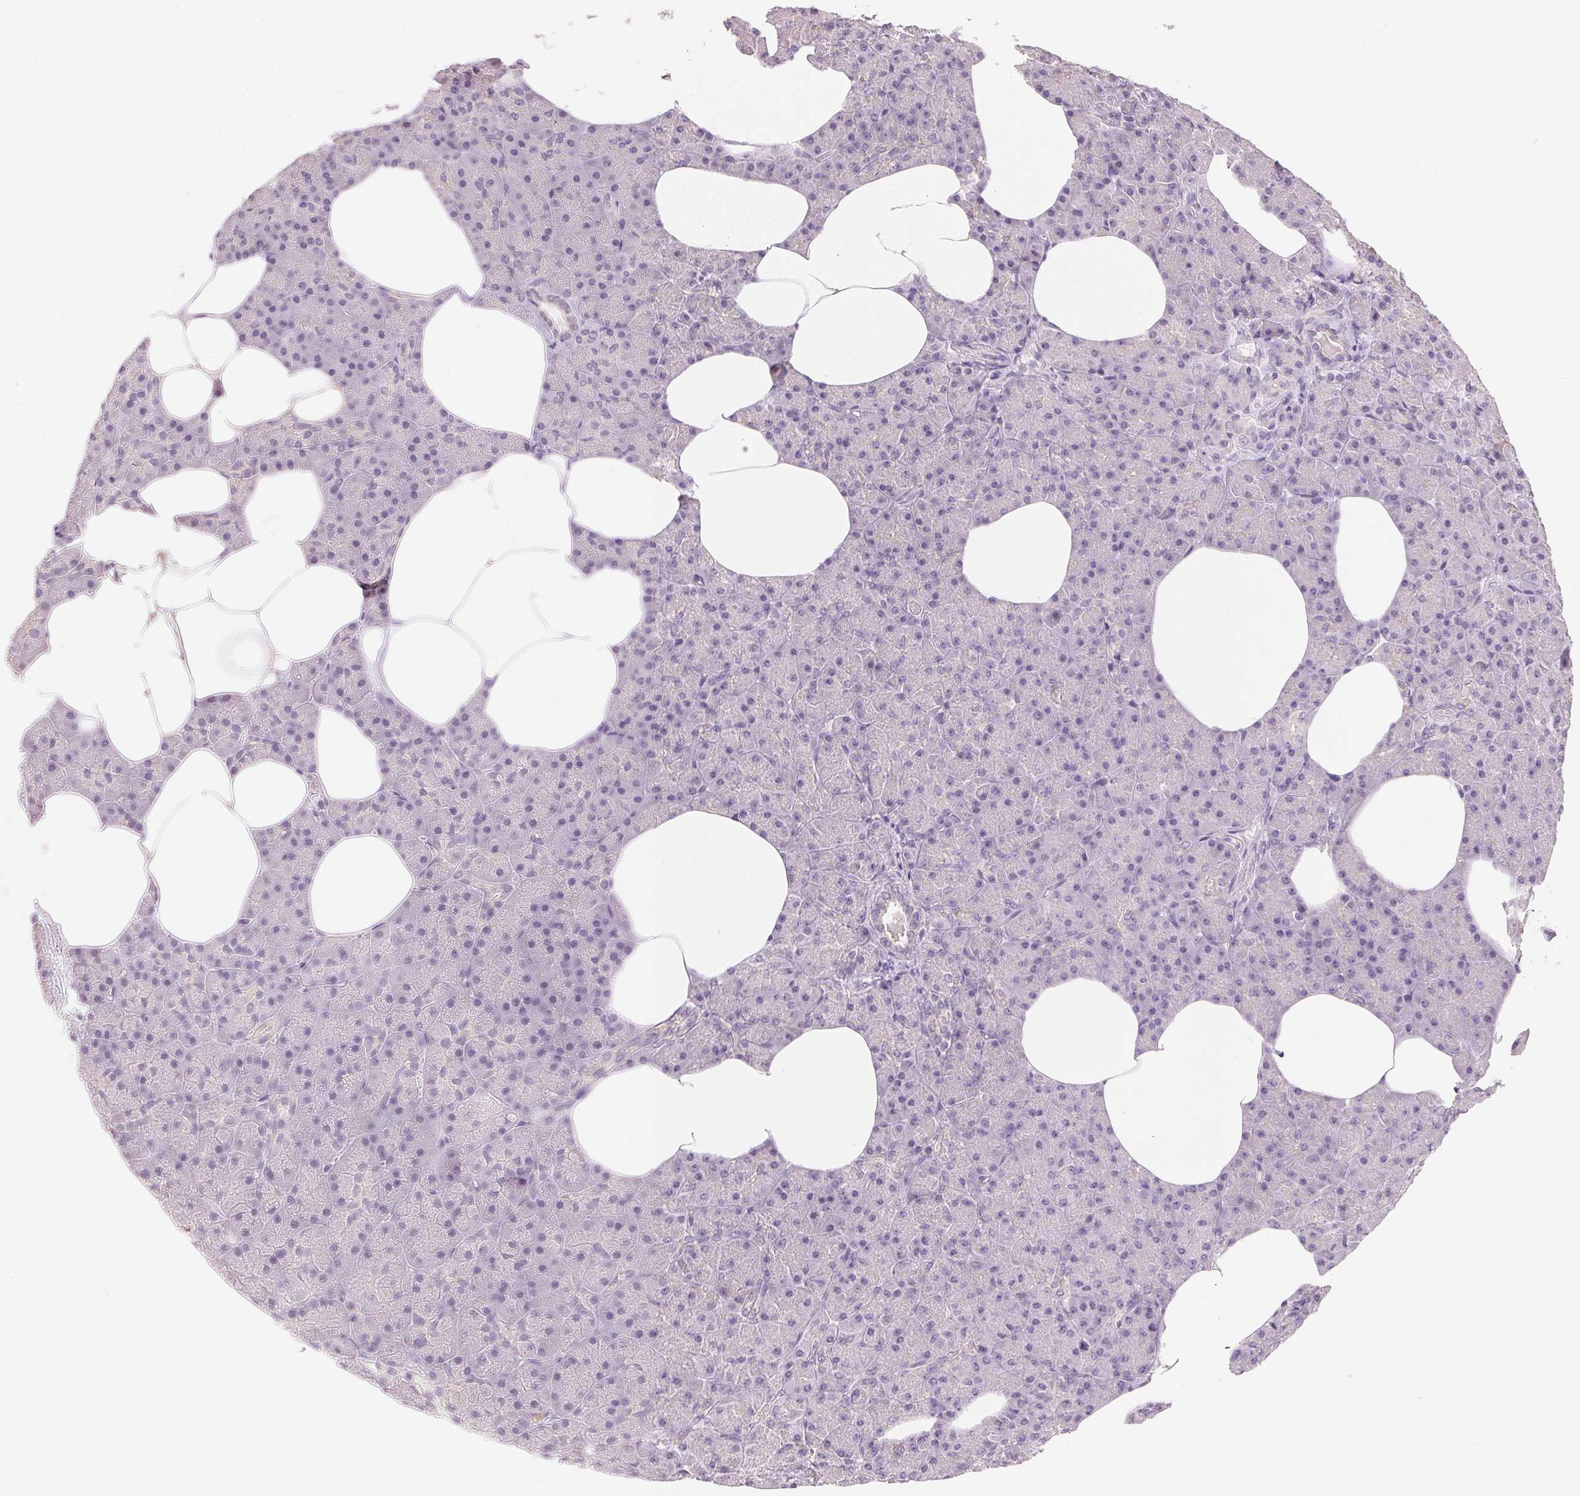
{"staining": {"intensity": "negative", "quantity": "none", "location": "none"}, "tissue": "pancreas", "cell_type": "Exocrine glandular cells", "image_type": "normal", "snomed": [{"axis": "morphology", "description": "Normal tissue, NOS"}, {"axis": "topography", "description": "Pancreas"}], "caption": "An immunohistochemistry (IHC) photomicrograph of benign pancreas is shown. There is no staining in exocrine glandular cells of pancreas.", "gene": "SFTPD", "patient": {"sex": "female", "age": 45}}